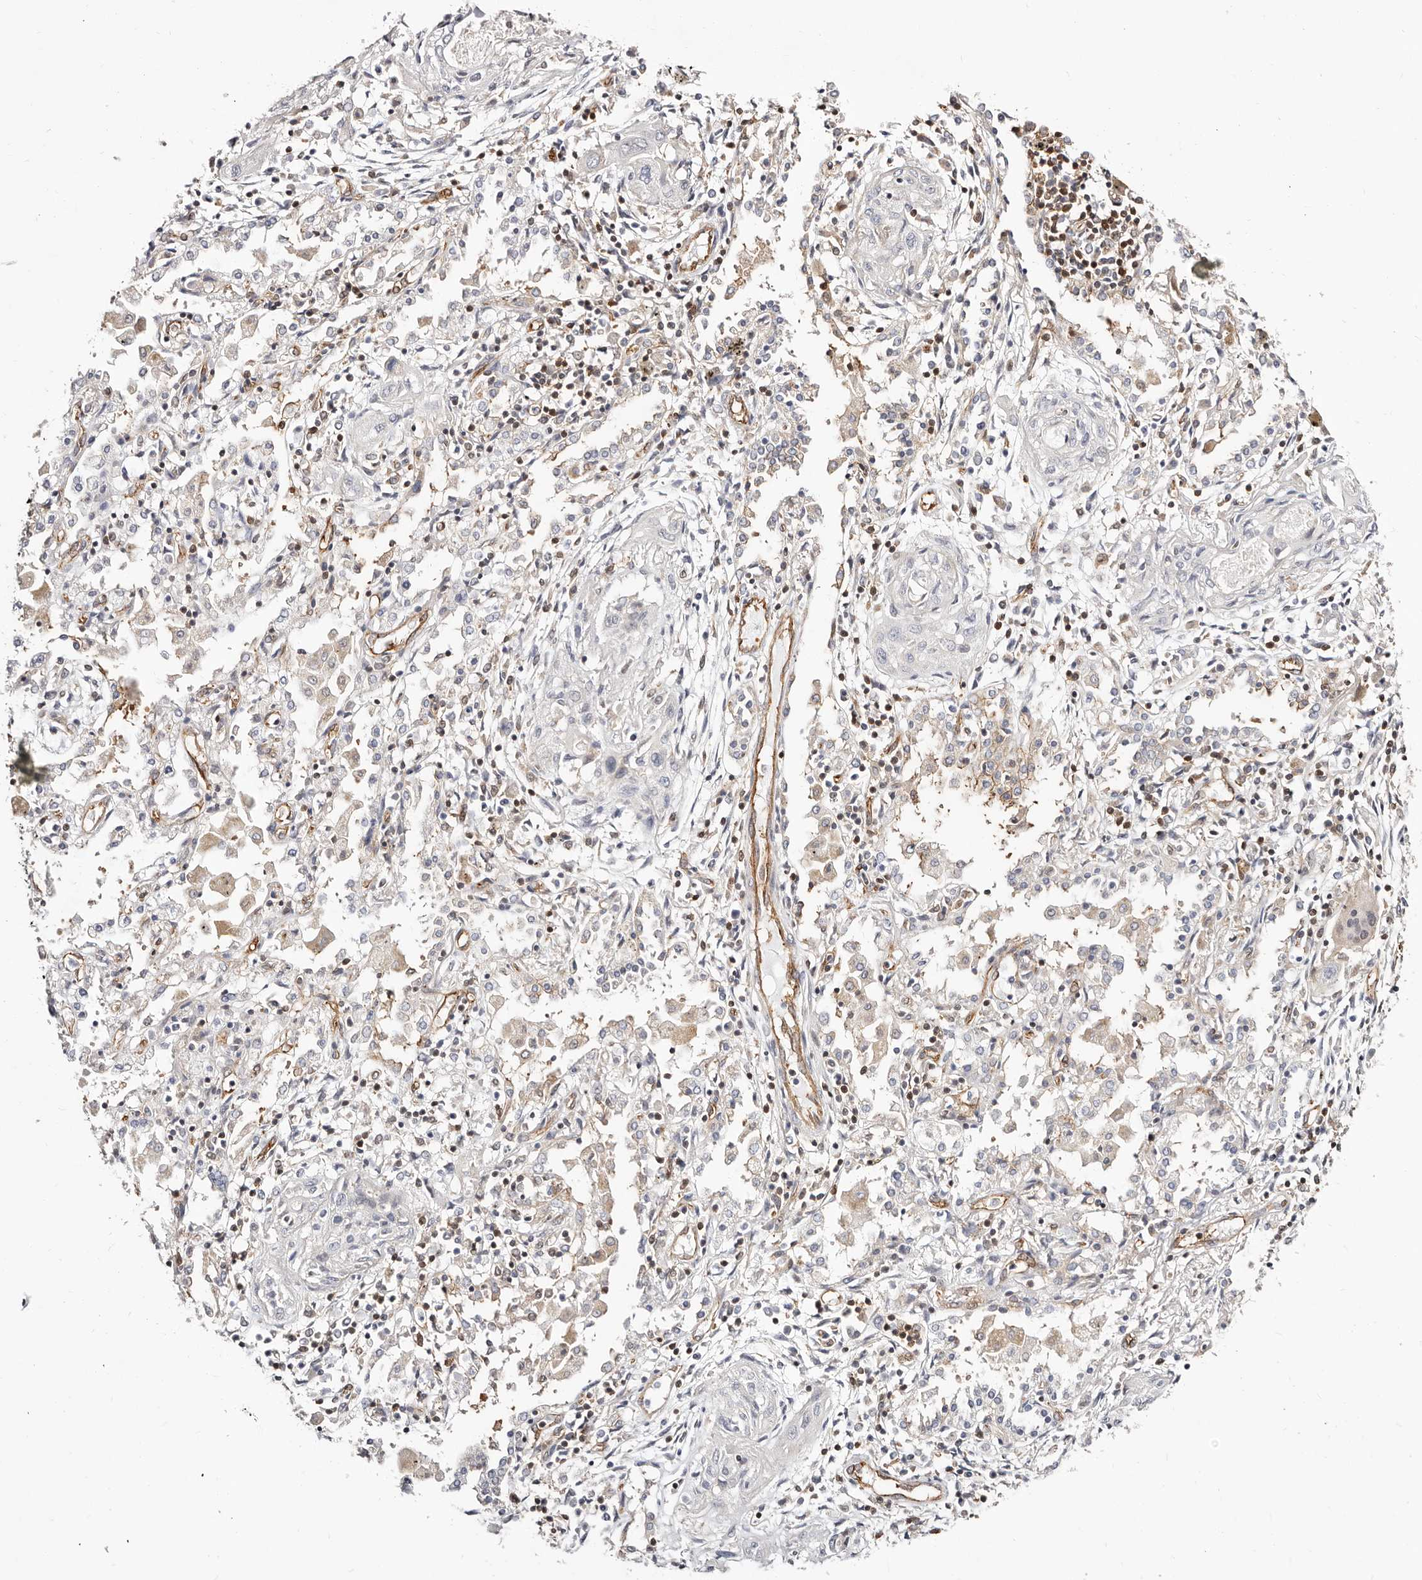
{"staining": {"intensity": "negative", "quantity": "none", "location": "none"}, "tissue": "lung cancer", "cell_type": "Tumor cells", "image_type": "cancer", "snomed": [{"axis": "morphology", "description": "Squamous cell carcinoma, NOS"}, {"axis": "topography", "description": "Lung"}], "caption": "This micrograph is of lung cancer (squamous cell carcinoma) stained with immunohistochemistry to label a protein in brown with the nuclei are counter-stained blue. There is no staining in tumor cells. (DAB (3,3'-diaminobenzidine) IHC visualized using brightfield microscopy, high magnification).", "gene": "STAT5A", "patient": {"sex": "female", "age": 47}}